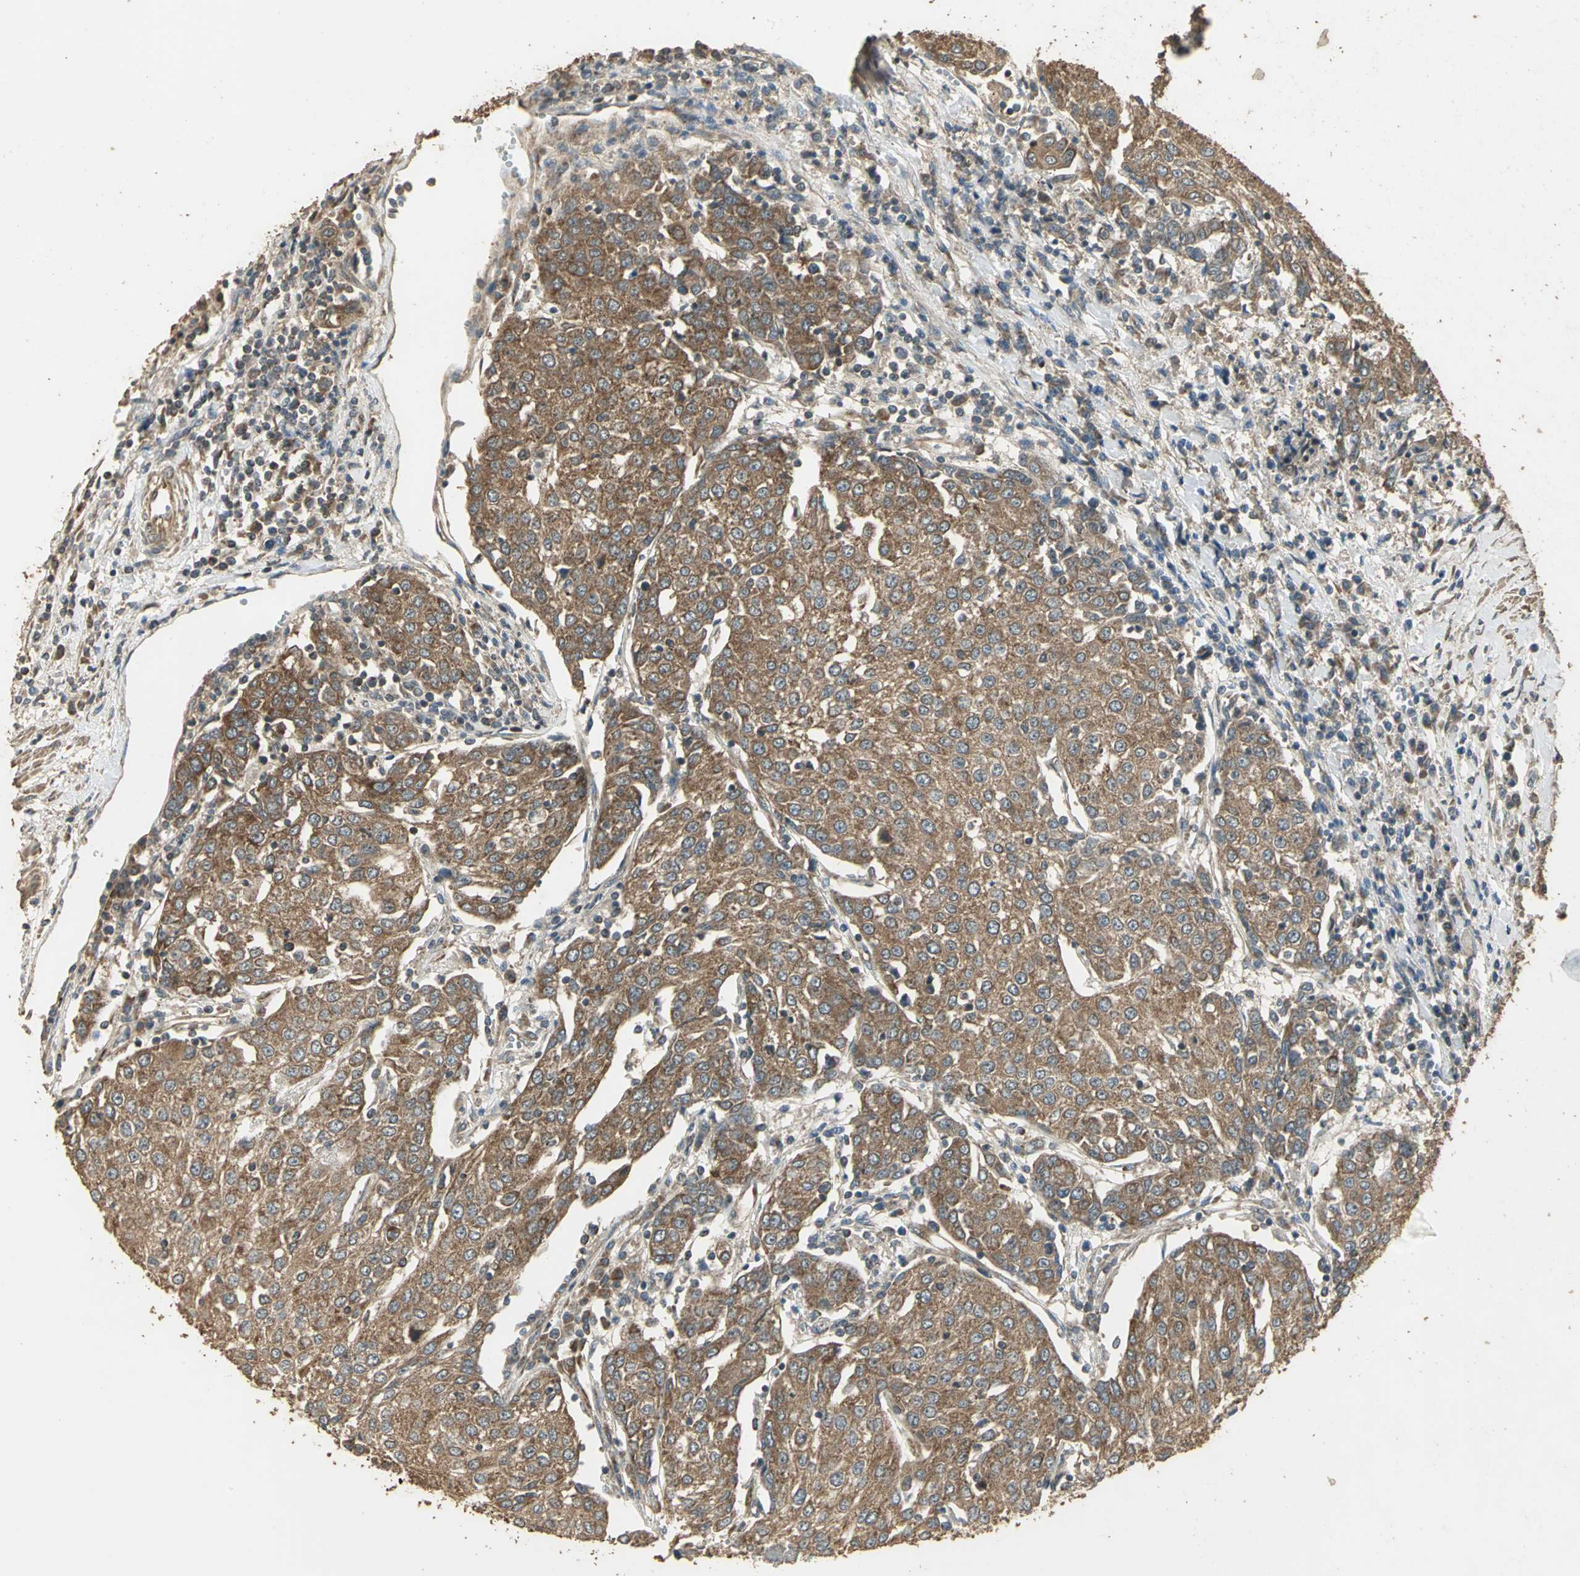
{"staining": {"intensity": "strong", "quantity": ">75%", "location": "cytoplasmic/membranous"}, "tissue": "urothelial cancer", "cell_type": "Tumor cells", "image_type": "cancer", "snomed": [{"axis": "morphology", "description": "Urothelial carcinoma, High grade"}, {"axis": "topography", "description": "Urinary bladder"}], "caption": "Protein expression analysis of urothelial cancer exhibits strong cytoplasmic/membranous expression in approximately >75% of tumor cells.", "gene": "KANK1", "patient": {"sex": "female", "age": 85}}